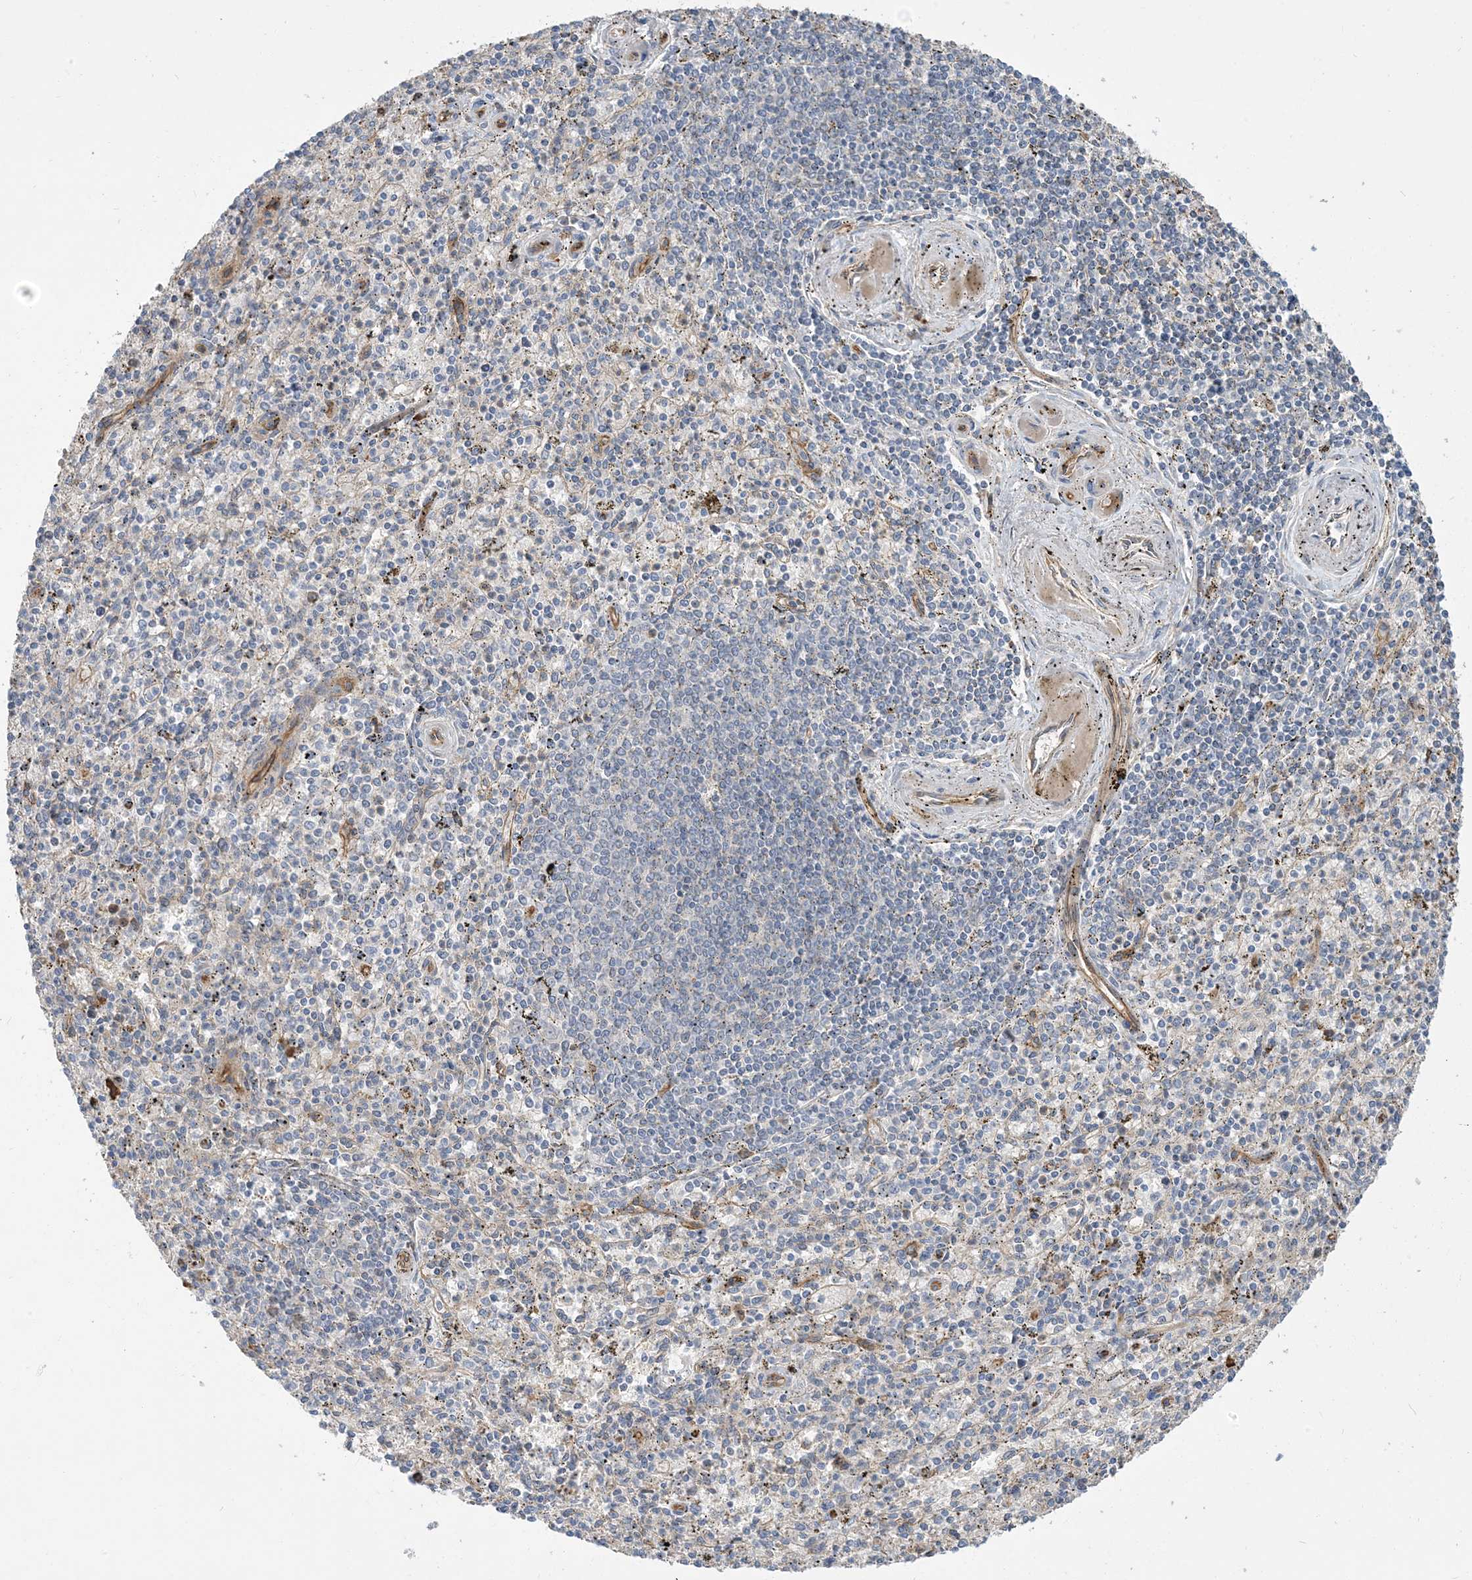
{"staining": {"intensity": "negative", "quantity": "none", "location": "none"}, "tissue": "spleen", "cell_type": "Cells in red pulp", "image_type": "normal", "snomed": [{"axis": "morphology", "description": "Normal tissue, NOS"}, {"axis": "topography", "description": "Spleen"}], "caption": "Benign spleen was stained to show a protein in brown. There is no significant expression in cells in red pulp.", "gene": "AOC1", "patient": {"sex": "male", "age": 72}}